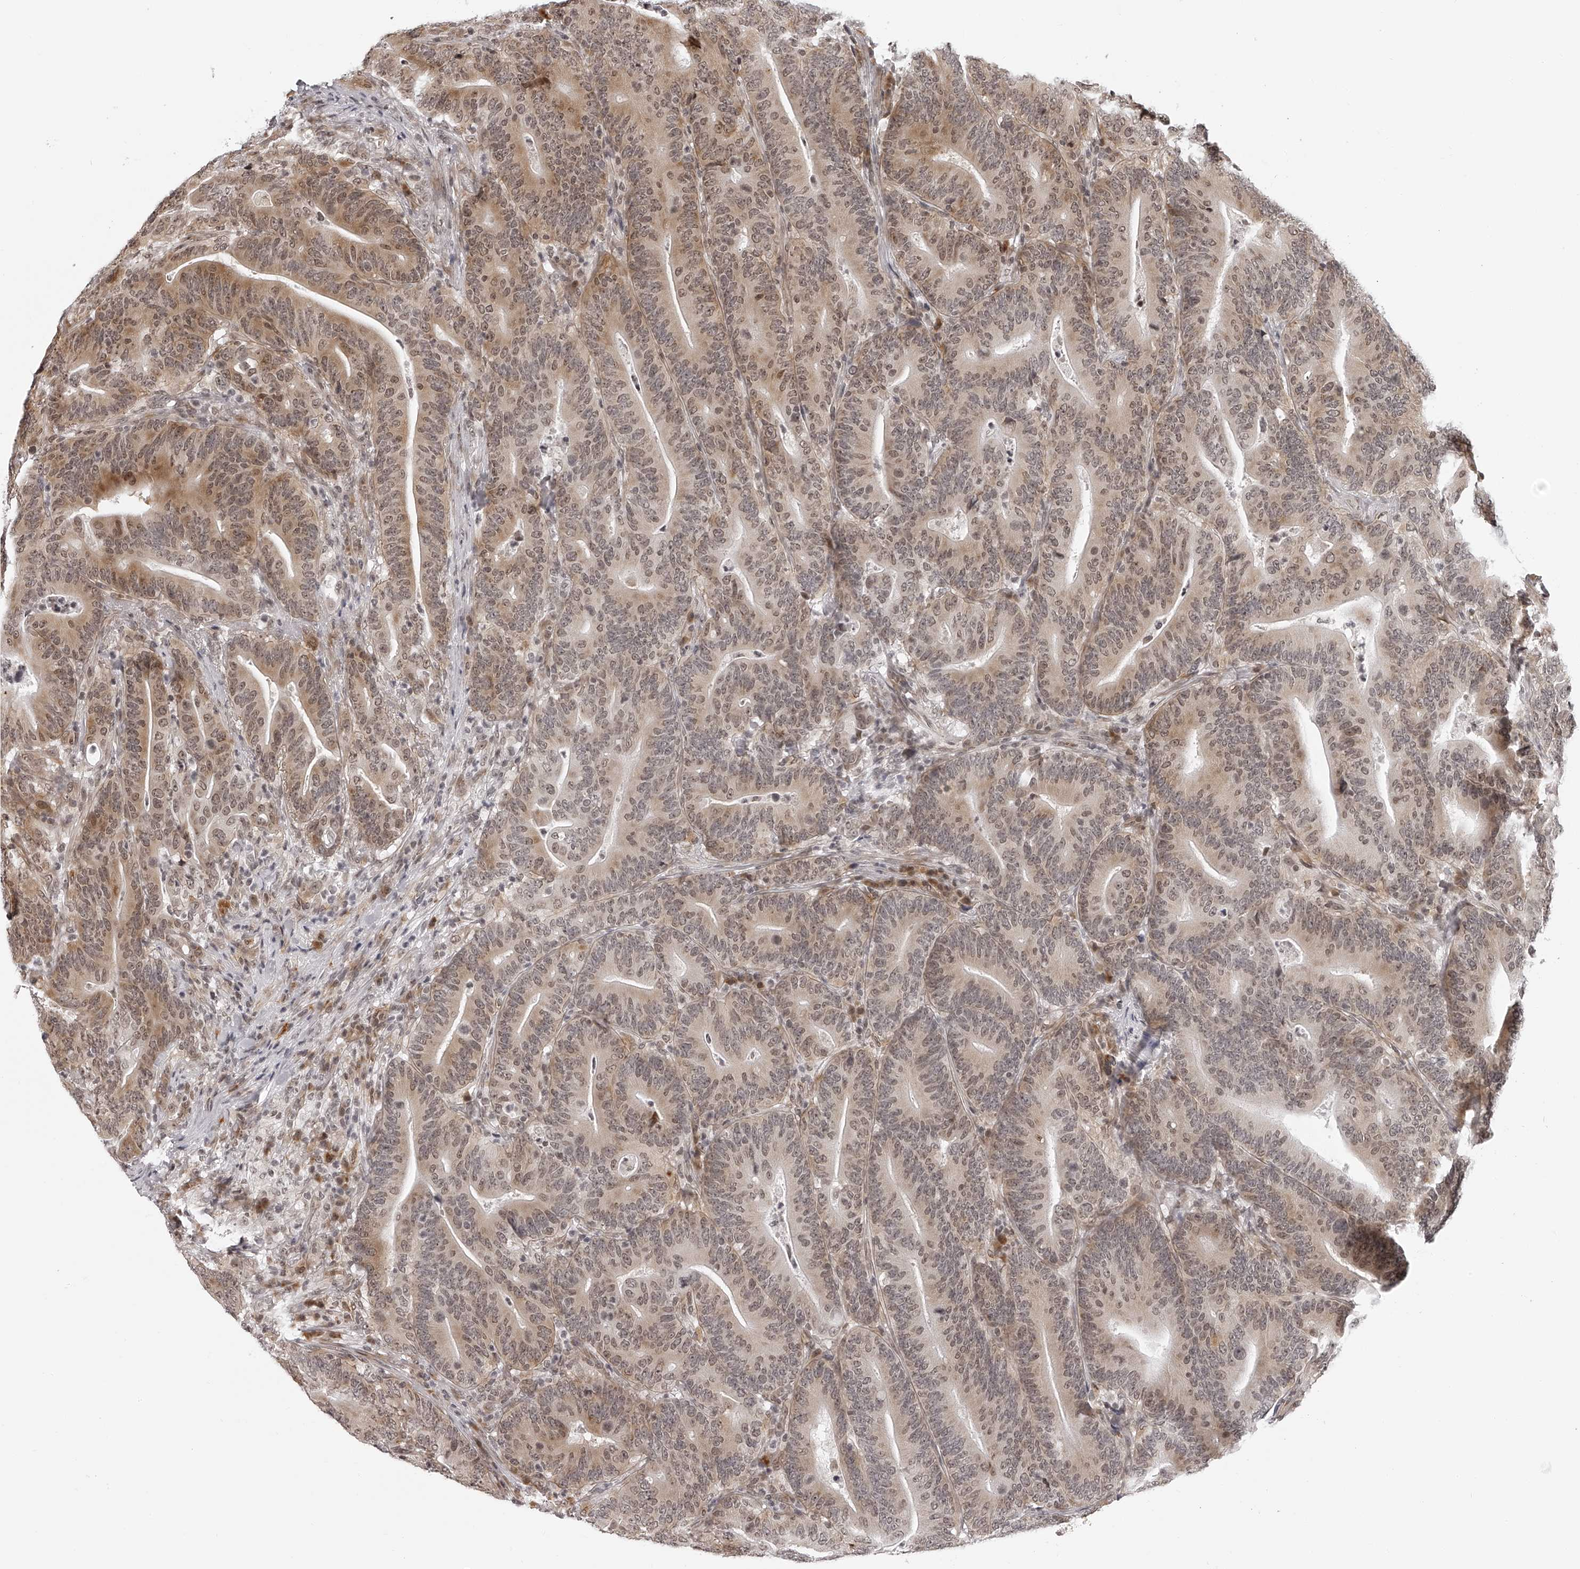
{"staining": {"intensity": "moderate", "quantity": ">75%", "location": "cytoplasmic/membranous,nuclear"}, "tissue": "colorectal cancer", "cell_type": "Tumor cells", "image_type": "cancer", "snomed": [{"axis": "morphology", "description": "Adenocarcinoma, NOS"}, {"axis": "topography", "description": "Colon"}], "caption": "Protein staining of adenocarcinoma (colorectal) tissue displays moderate cytoplasmic/membranous and nuclear staining in about >75% of tumor cells.", "gene": "ODF2L", "patient": {"sex": "female", "age": 66}}